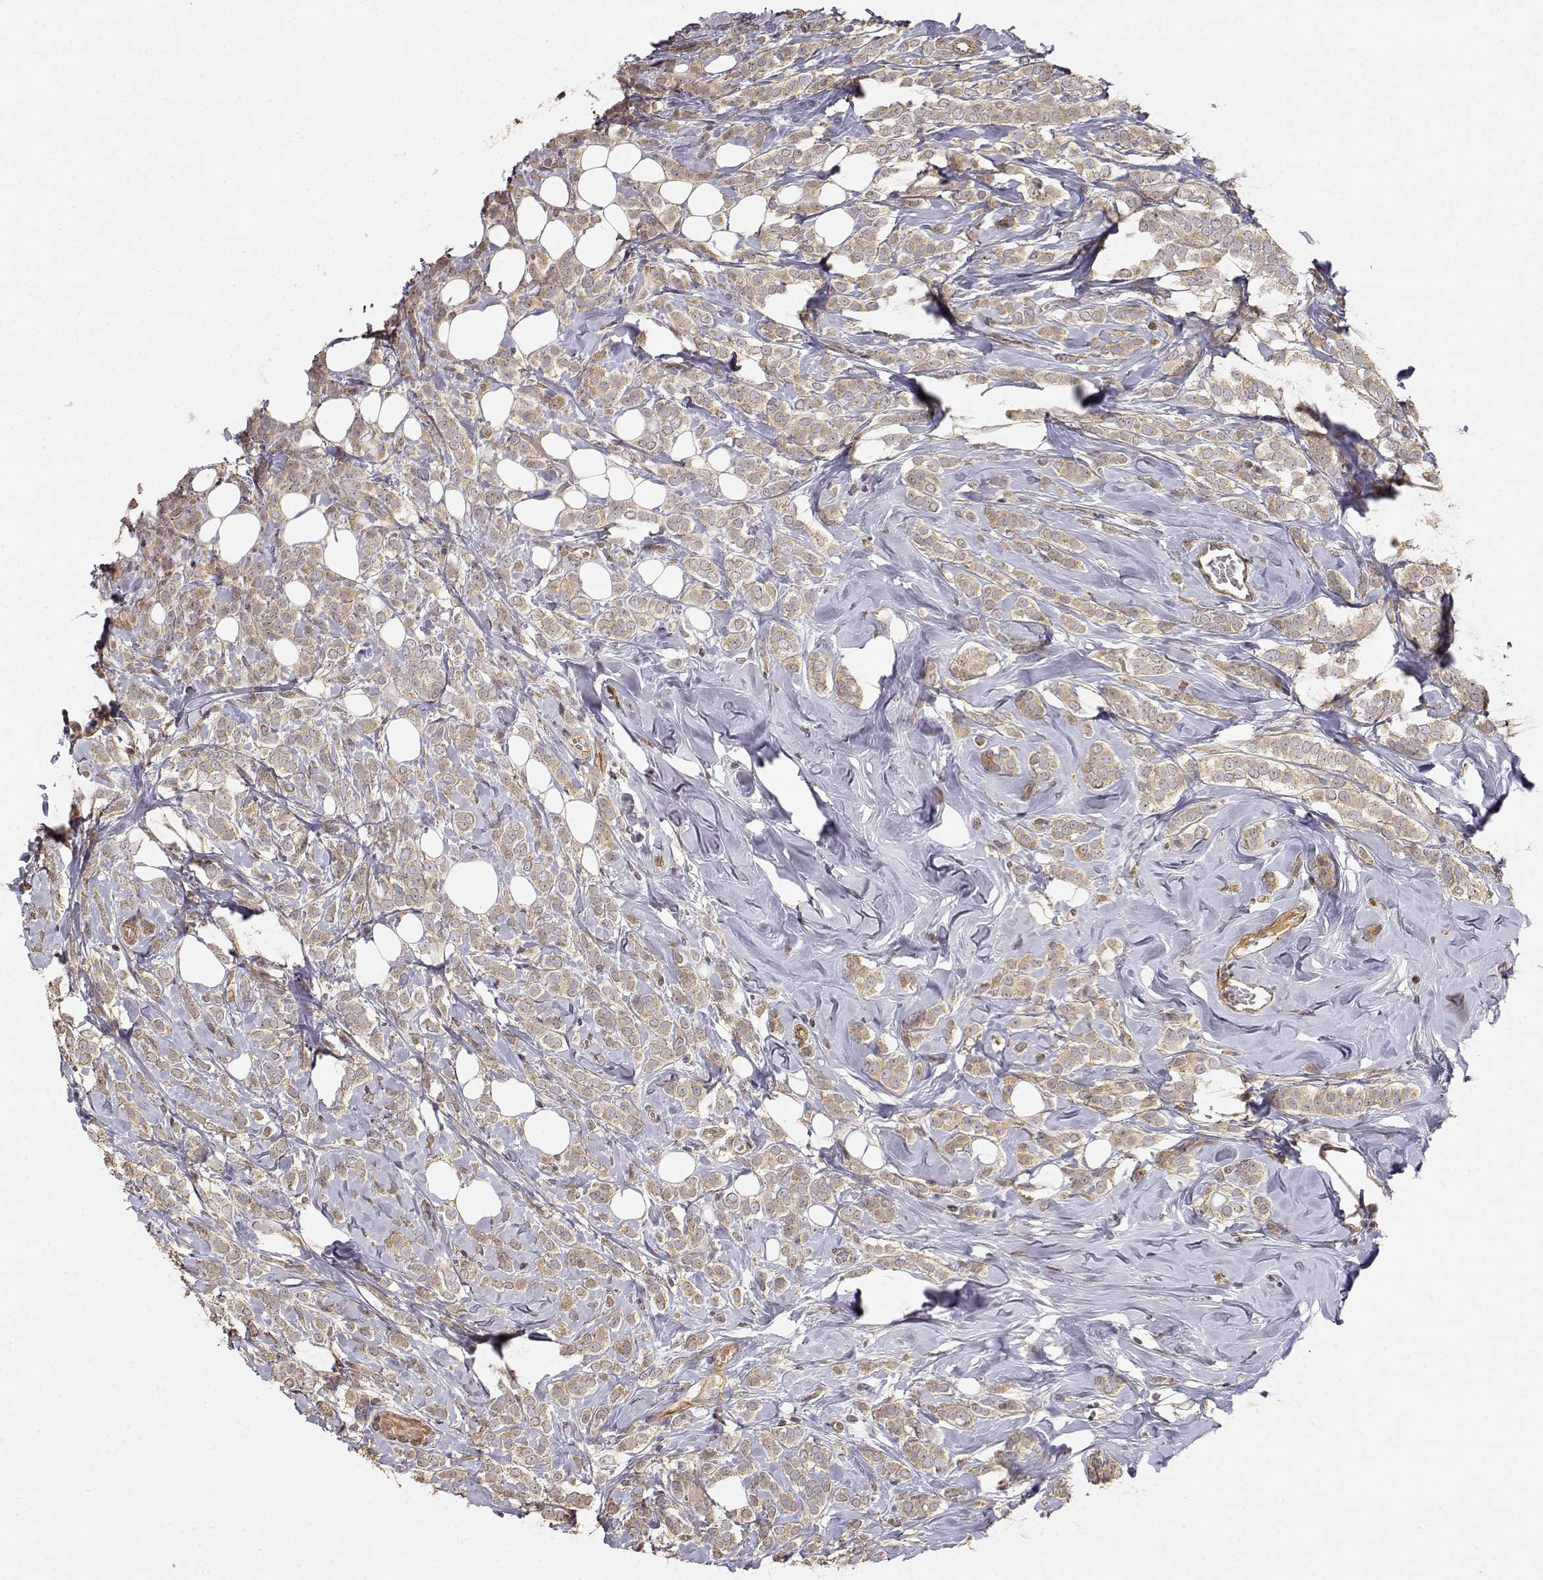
{"staining": {"intensity": "weak", "quantity": ">75%", "location": "cytoplasmic/membranous"}, "tissue": "breast cancer", "cell_type": "Tumor cells", "image_type": "cancer", "snomed": [{"axis": "morphology", "description": "Lobular carcinoma"}, {"axis": "topography", "description": "Breast"}], "caption": "The histopathology image displays staining of breast cancer, revealing weak cytoplasmic/membranous protein staining (brown color) within tumor cells.", "gene": "PICK1", "patient": {"sex": "female", "age": 49}}